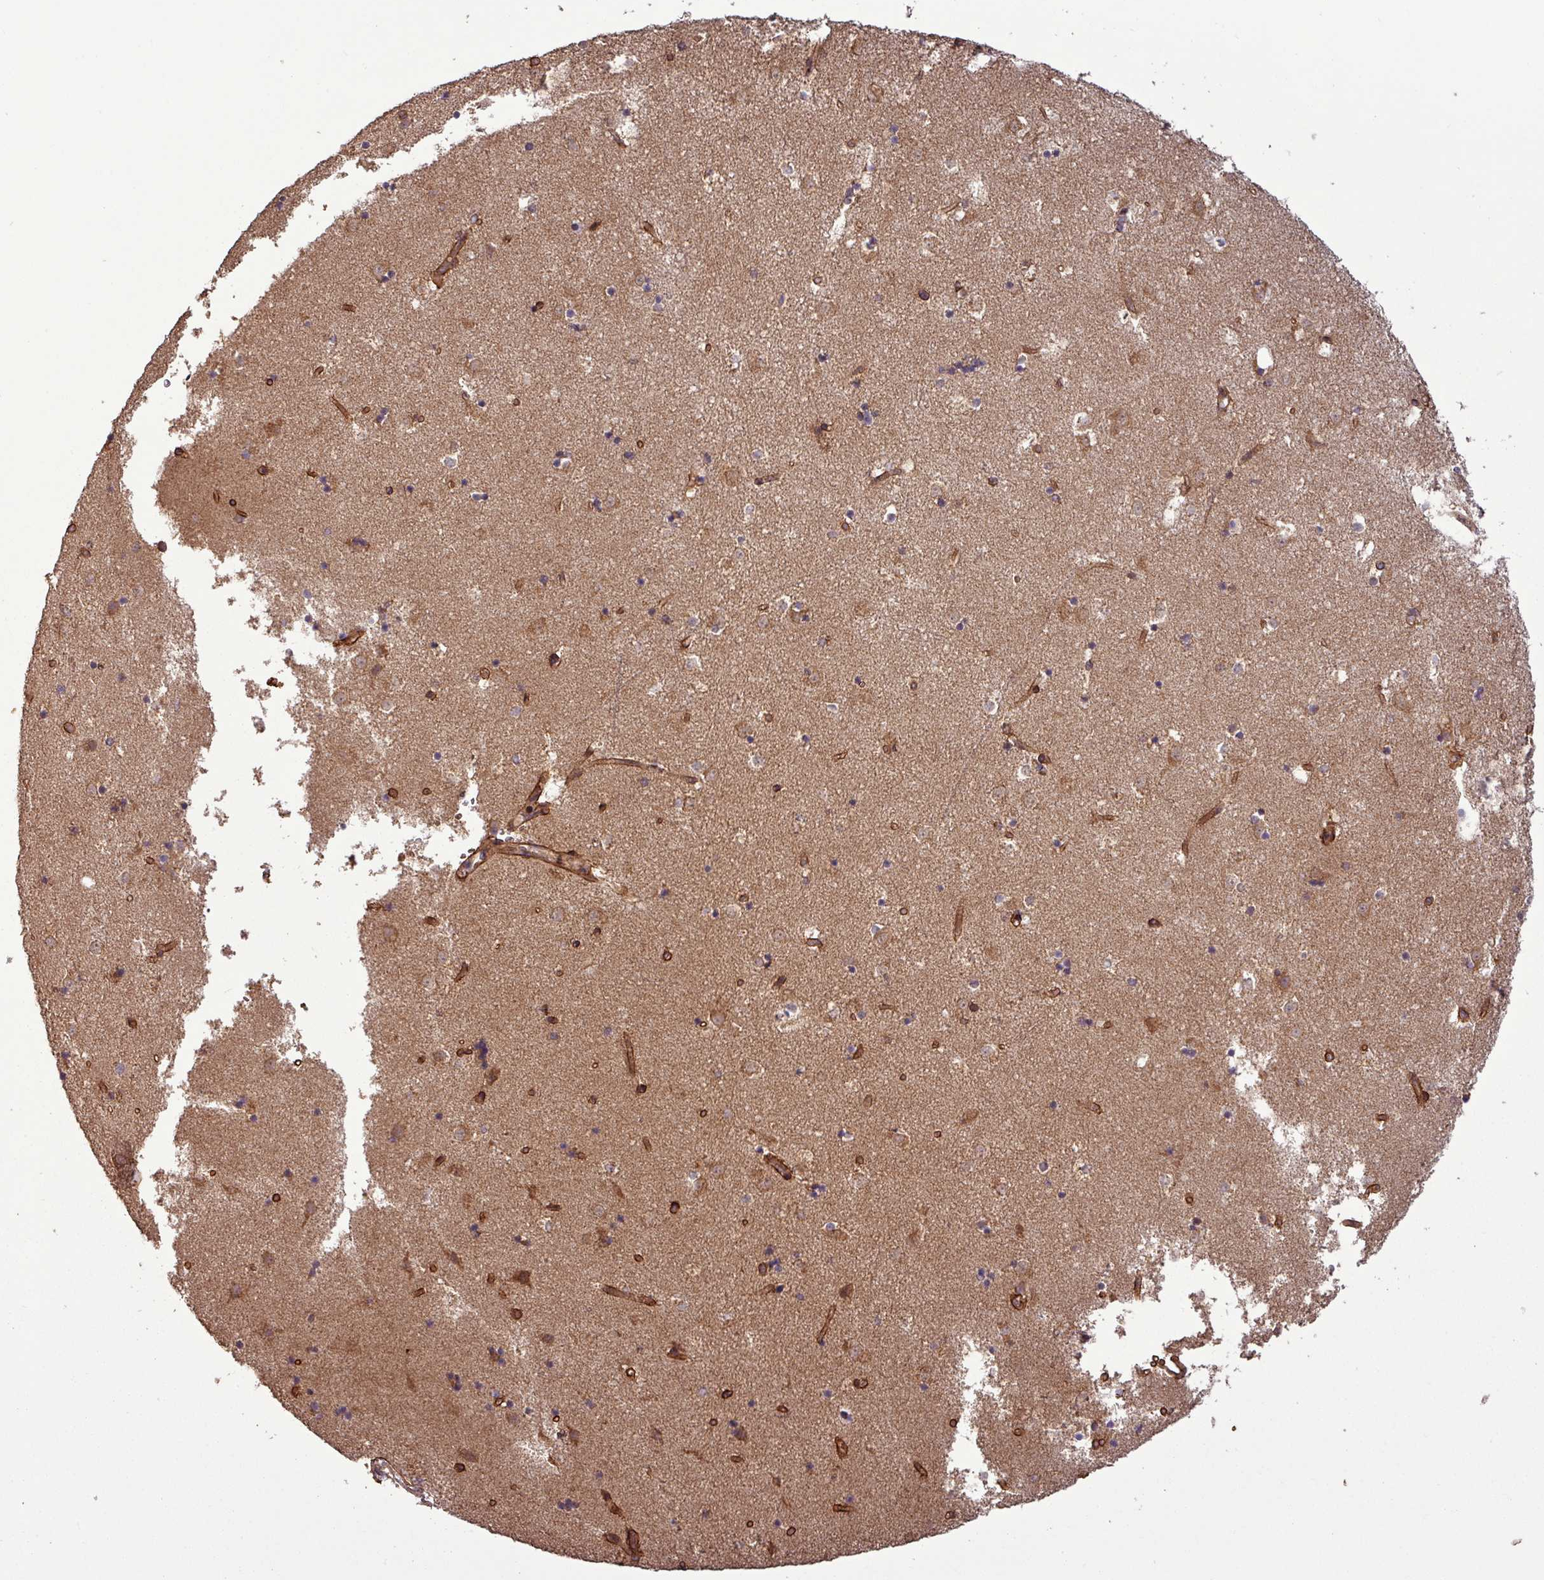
{"staining": {"intensity": "moderate", "quantity": "<25%", "location": "cytoplasmic/membranous,nuclear"}, "tissue": "caudate", "cell_type": "Glial cells", "image_type": "normal", "snomed": [{"axis": "morphology", "description": "Normal tissue, NOS"}, {"axis": "topography", "description": "Lateral ventricle wall"}], "caption": "High-magnification brightfield microscopy of normal caudate stained with DAB (brown) and counterstained with hematoxylin (blue). glial cells exhibit moderate cytoplasmic/membranous,nuclear staining is identified in about<25% of cells. The staining is performed using DAB brown chromogen to label protein expression. The nuclei are counter-stained blue using hematoxylin.", "gene": "NT5C3A", "patient": {"sex": "female", "age": 52}}